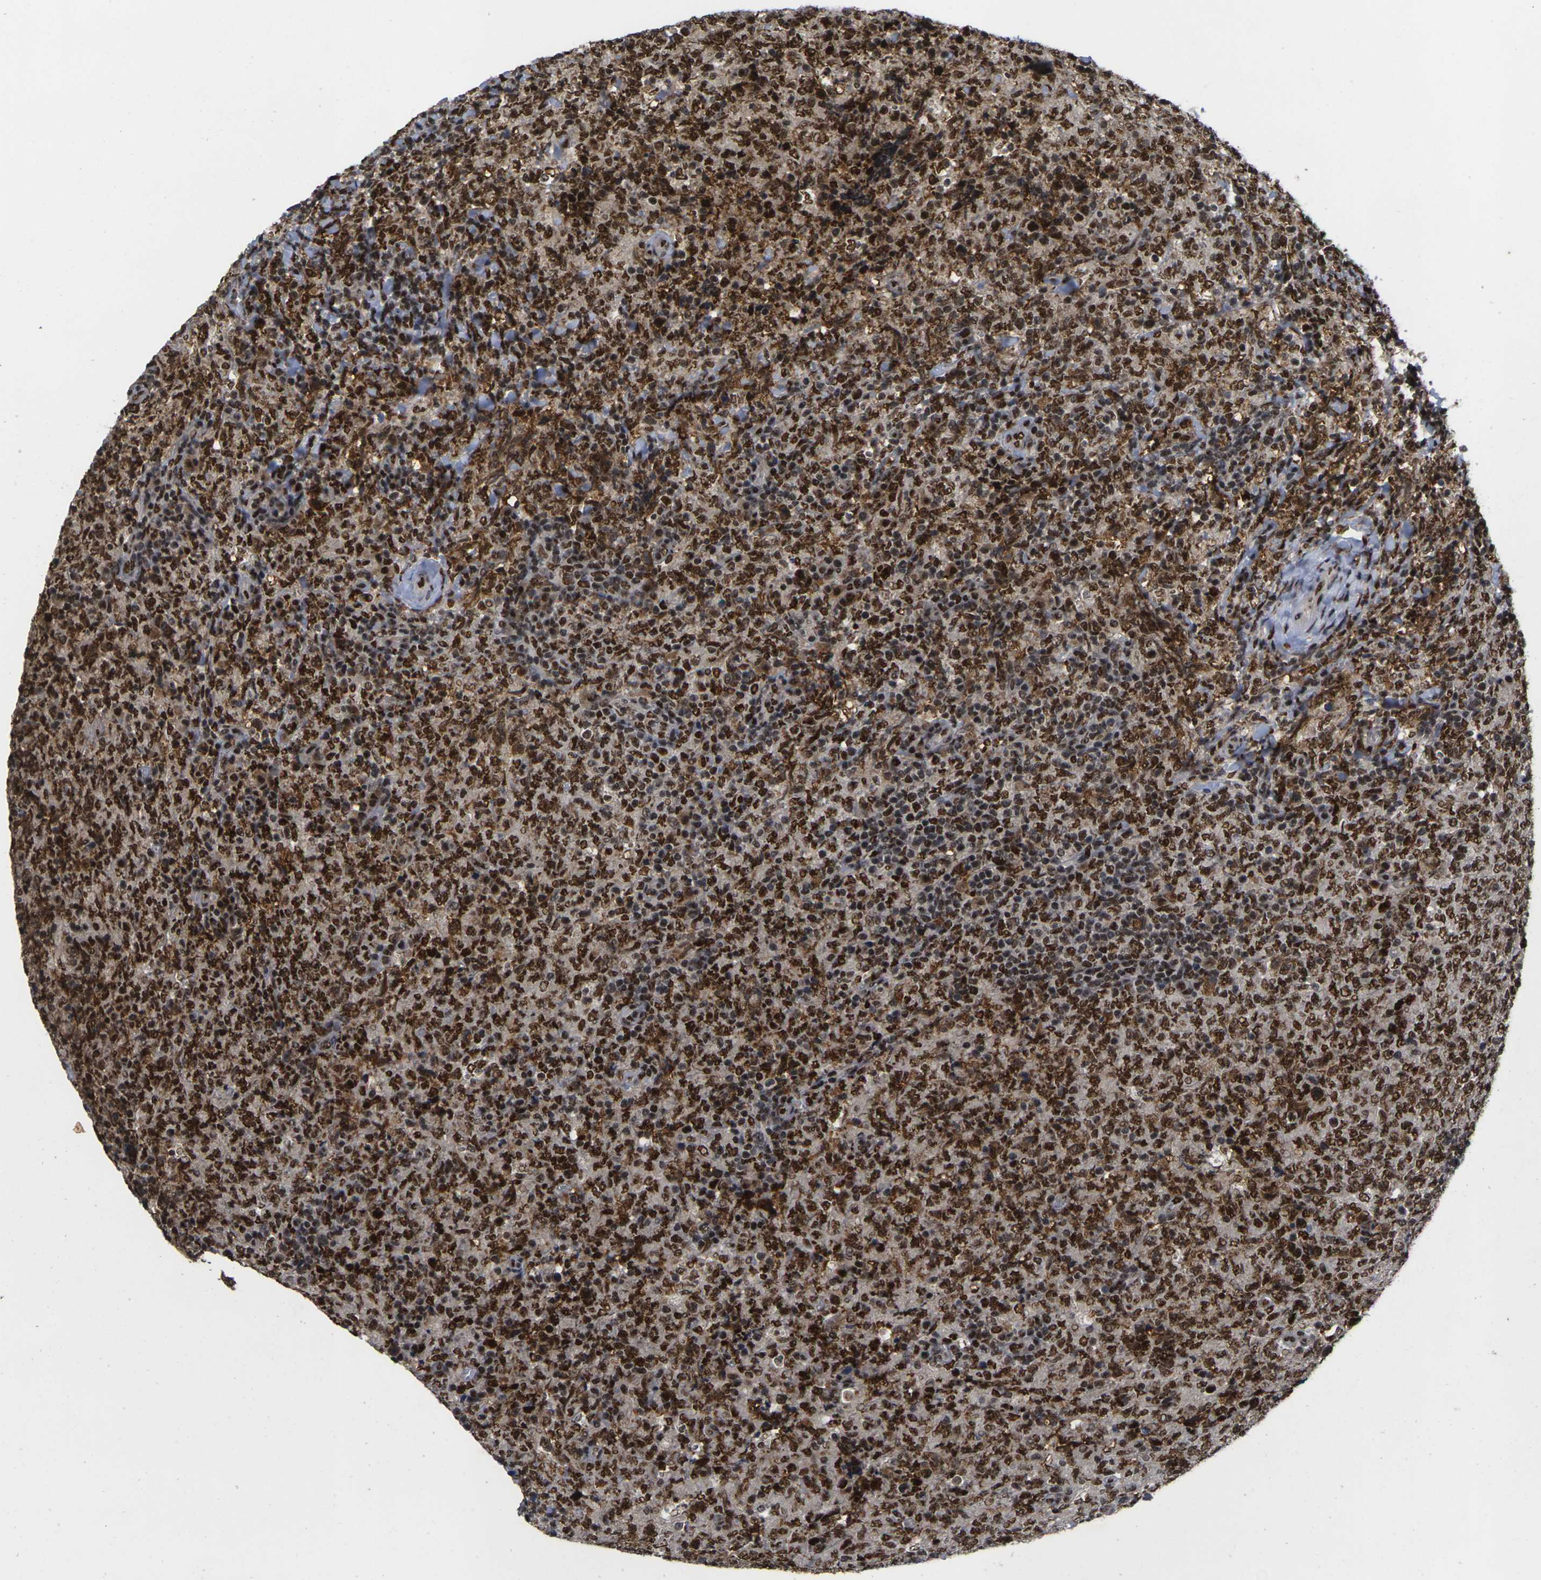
{"staining": {"intensity": "strong", "quantity": ">75%", "location": "nuclear"}, "tissue": "lymphoma", "cell_type": "Tumor cells", "image_type": "cancer", "snomed": [{"axis": "morphology", "description": "Malignant lymphoma, non-Hodgkin's type, High grade"}, {"axis": "topography", "description": "Tonsil"}], "caption": "This histopathology image exhibits lymphoma stained with immunohistochemistry (IHC) to label a protein in brown. The nuclear of tumor cells show strong positivity for the protein. Nuclei are counter-stained blue.", "gene": "GTF2E1", "patient": {"sex": "female", "age": 36}}